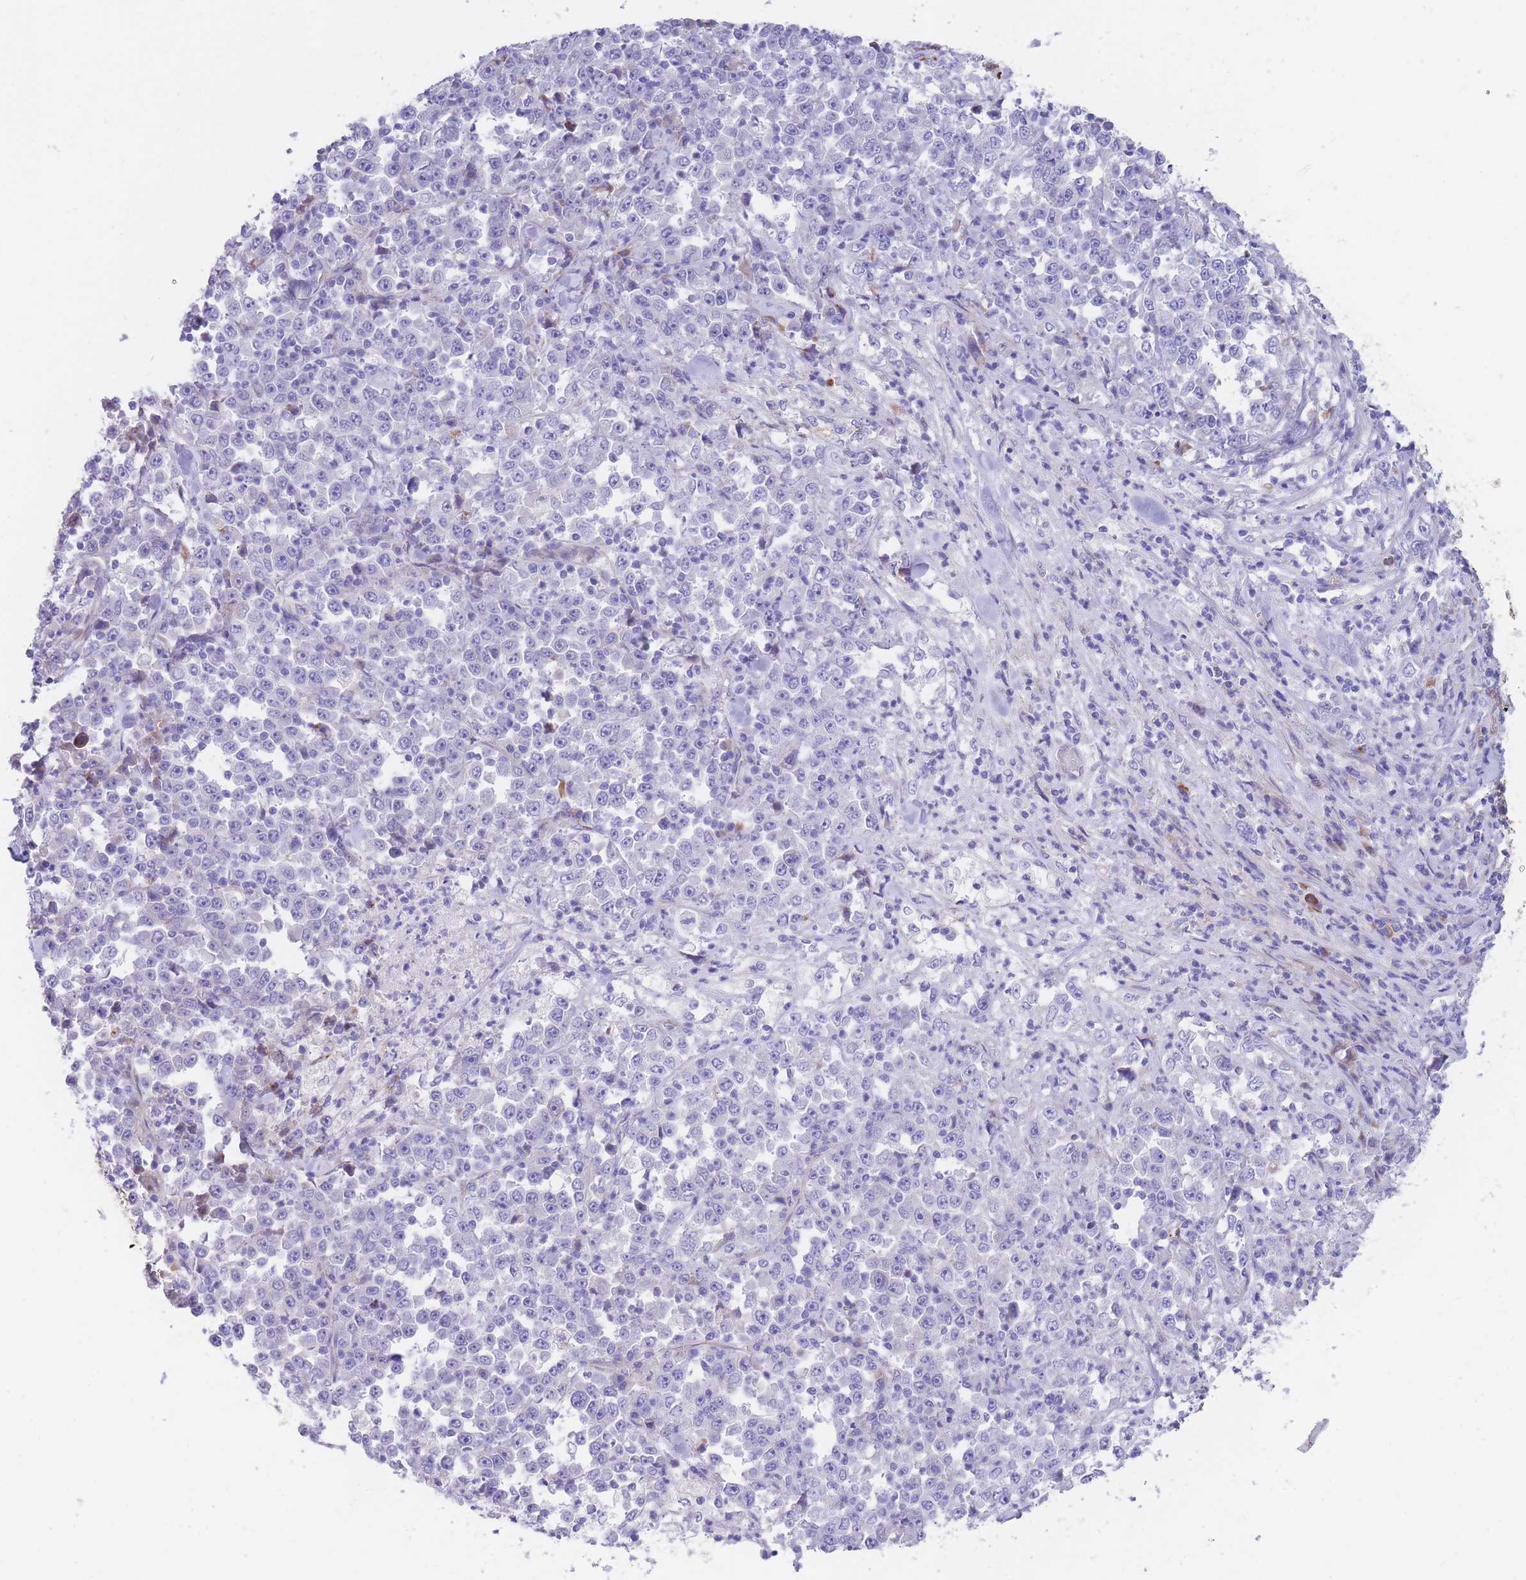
{"staining": {"intensity": "negative", "quantity": "none", "location": "none"}, "tissue": "stomach cancer", "cell_type": "Tumor cells", "image_type": "cancer", "snomed": [{"axis": "morphology", "description": "Normal tissue, NOS"}, {"axis": "morphology", "description": "Adenocarcinoma, NOS"}, {"axis": "topography", "description": "Stomach, upper"}, {"axis": "topography", "description": "Stomach"}], "caption": "Tumor cells are negative for brown protein staining in stomach cancer (adenocarcinoma). Brightfield microscopy of IHC stained with DAB (3,3'-diaminobenzidine) (brown) and hematoxylin (blue), captured at high magnification.", "gene": "DET1", "patient": {"sex": "male", "age": 59}}